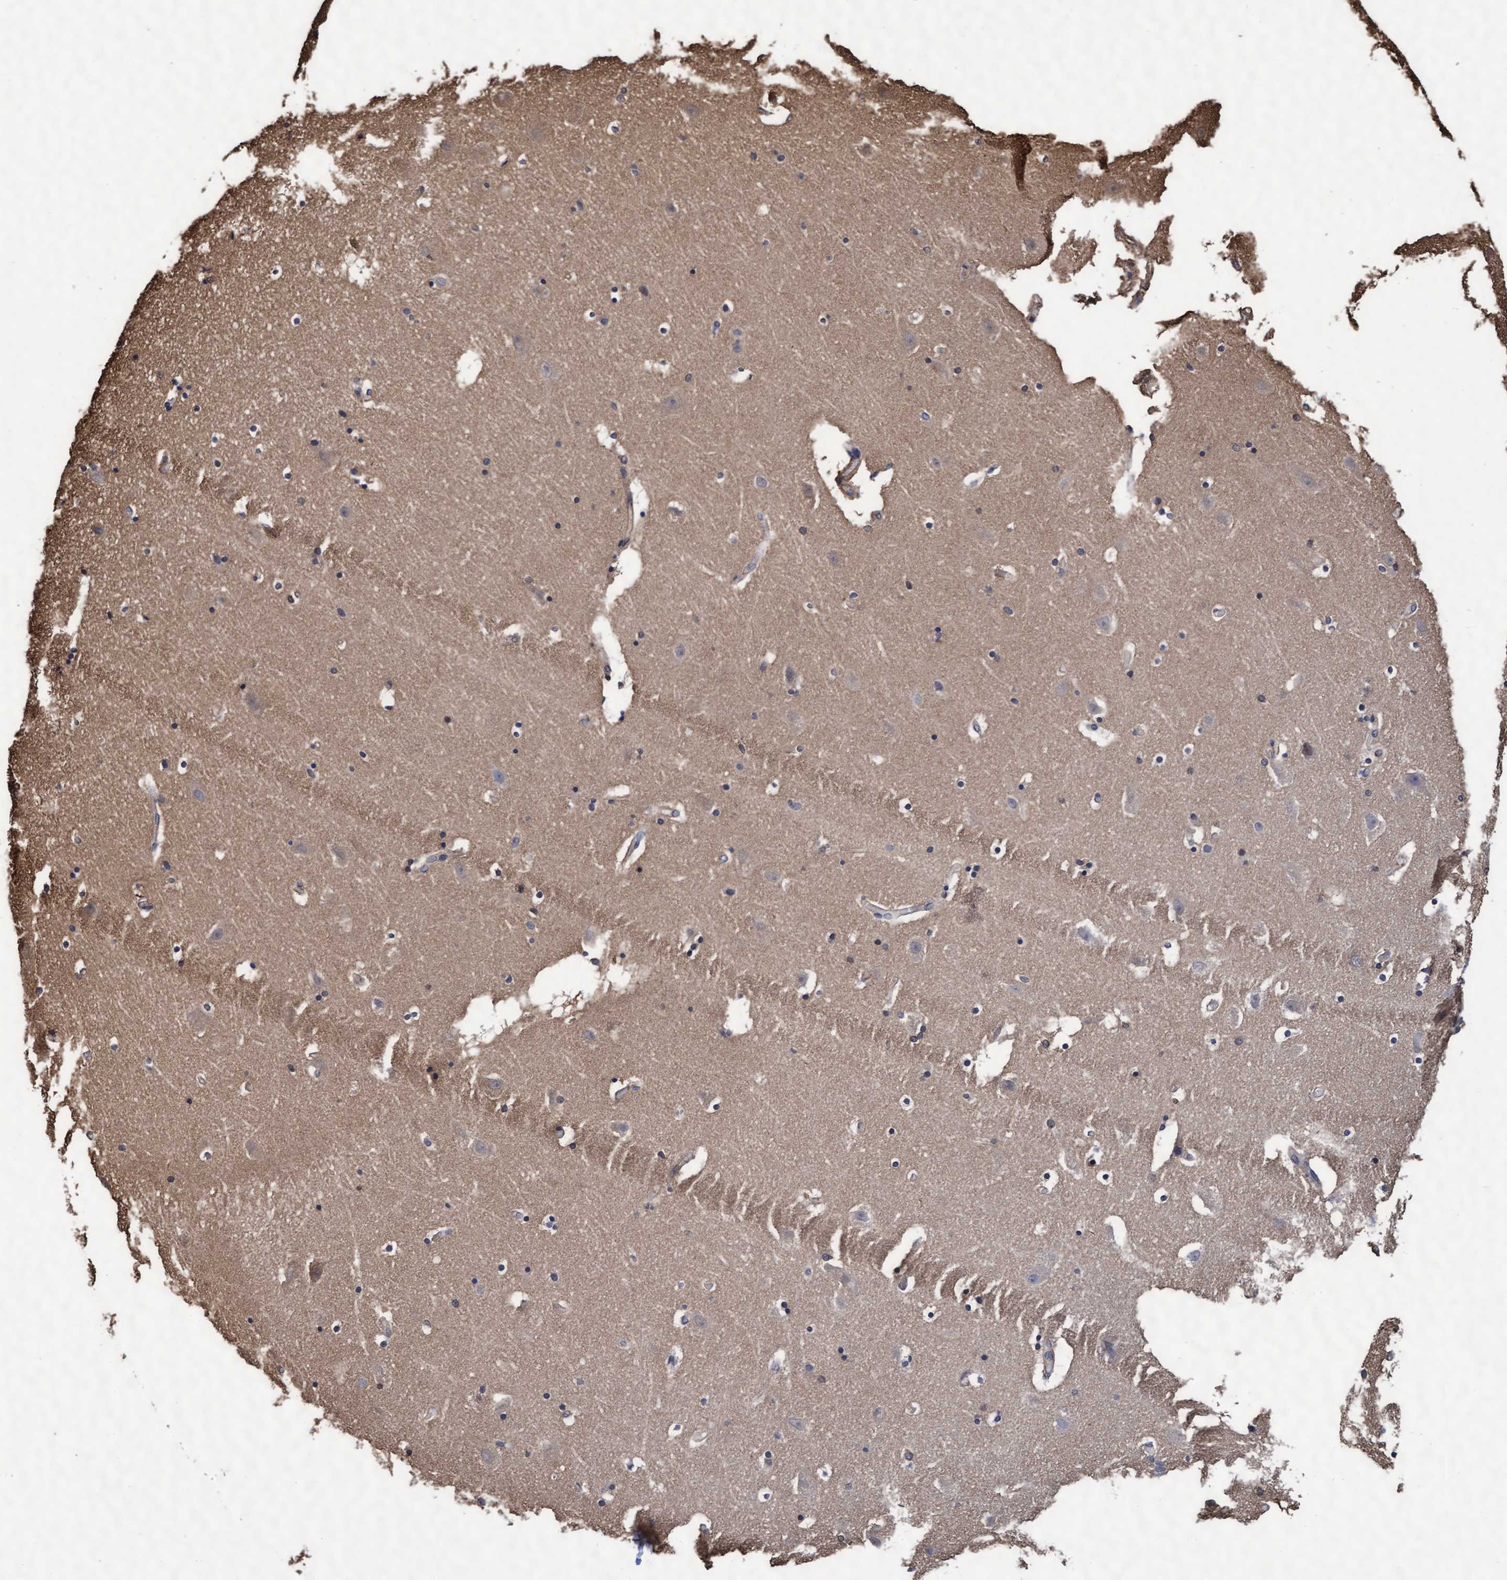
{"staining": {"intensity": "negative", "quantity": "none", "location": "none"}, "tissue": "hippocampus", "cell_type": "Glial cells", "image_type": "normal", "snomed": [{"axis": "morphology", "description": "Normal tissue, NOS"}, {"axis": "topography", "description": "Hippocampus"}], "caption": "A histopathology image of hippocampus stained for a protein displays no brown staining in glial cells. (Stains: DAB (3,3'-diaminobenzidine) IHC with hematoxylin counter stain, Microscopy: brightfield microscopy at high magnification).", "gene": "GRHPR", "patient": {"sex": "male", "age": 45}}